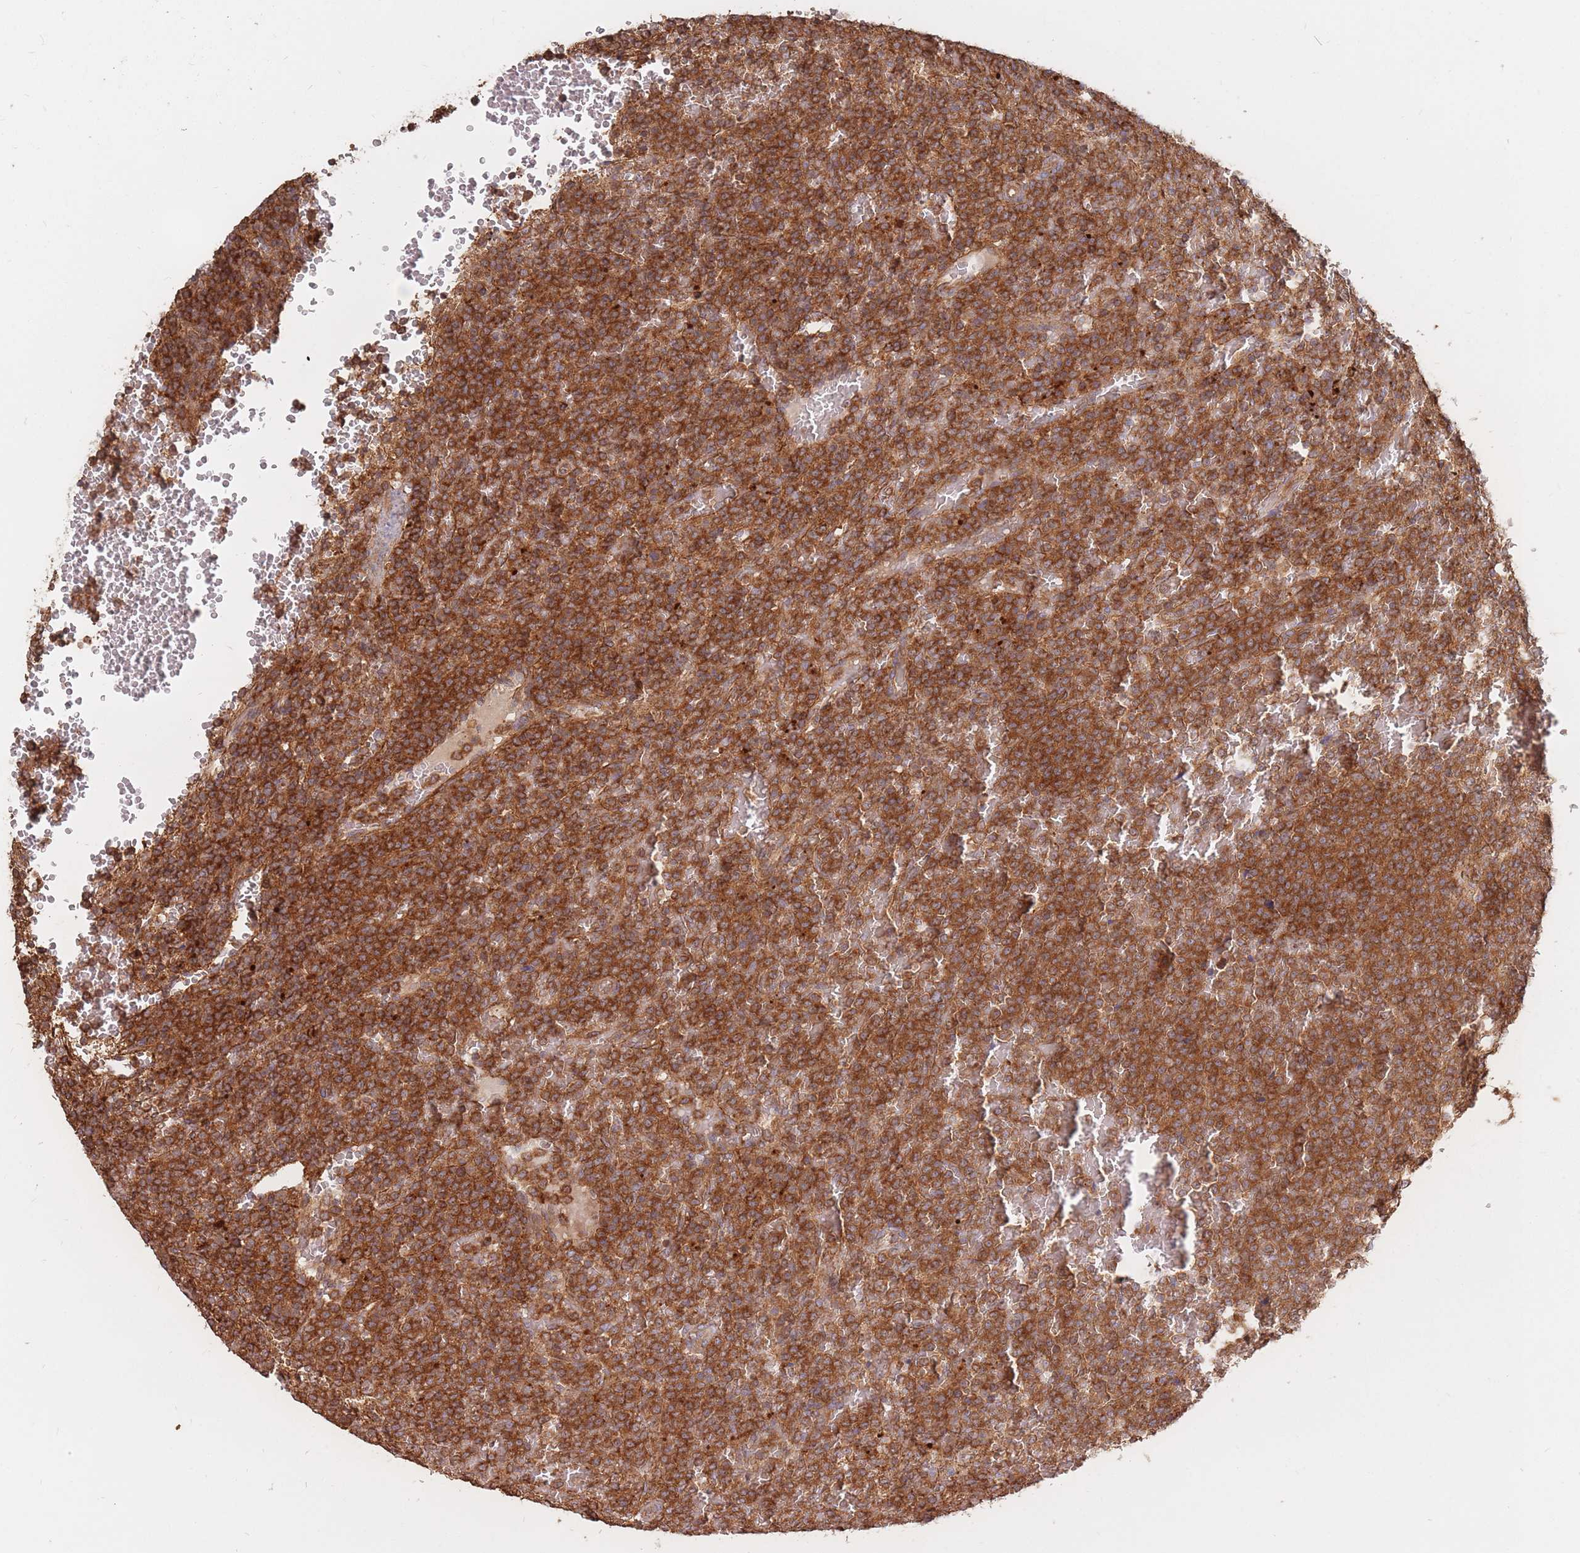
{"staining": {"intensity": "strong", "quantity": ">75%", "location": "cytoplasmic/membranous"}, "tissue": "lymphoma", "cell_type": "Tumor cells", "image_type": "cancer", "snomed": [{"axis": "morphology", "description": "Malignant lymphoma, non-Hodgkin's type, Low grade"}, {"axis": "topography", "description": "Spleen"}], "caption": "Malignant lymphoma, non-Hodgkin's type (low-grade) was stained to show a protein in brown. There is high levels of strong cytoplasmic/membranous staining in approximately >75% of tumor cells. The protein is stained brown, and the nuclei are stained in blue (DAB (3,3'-diaminobenzidine) IHC with brightfield microscopy, high magnification).", "gene": "RASSF2", "patient": {"sex": "male", "age": 60}}